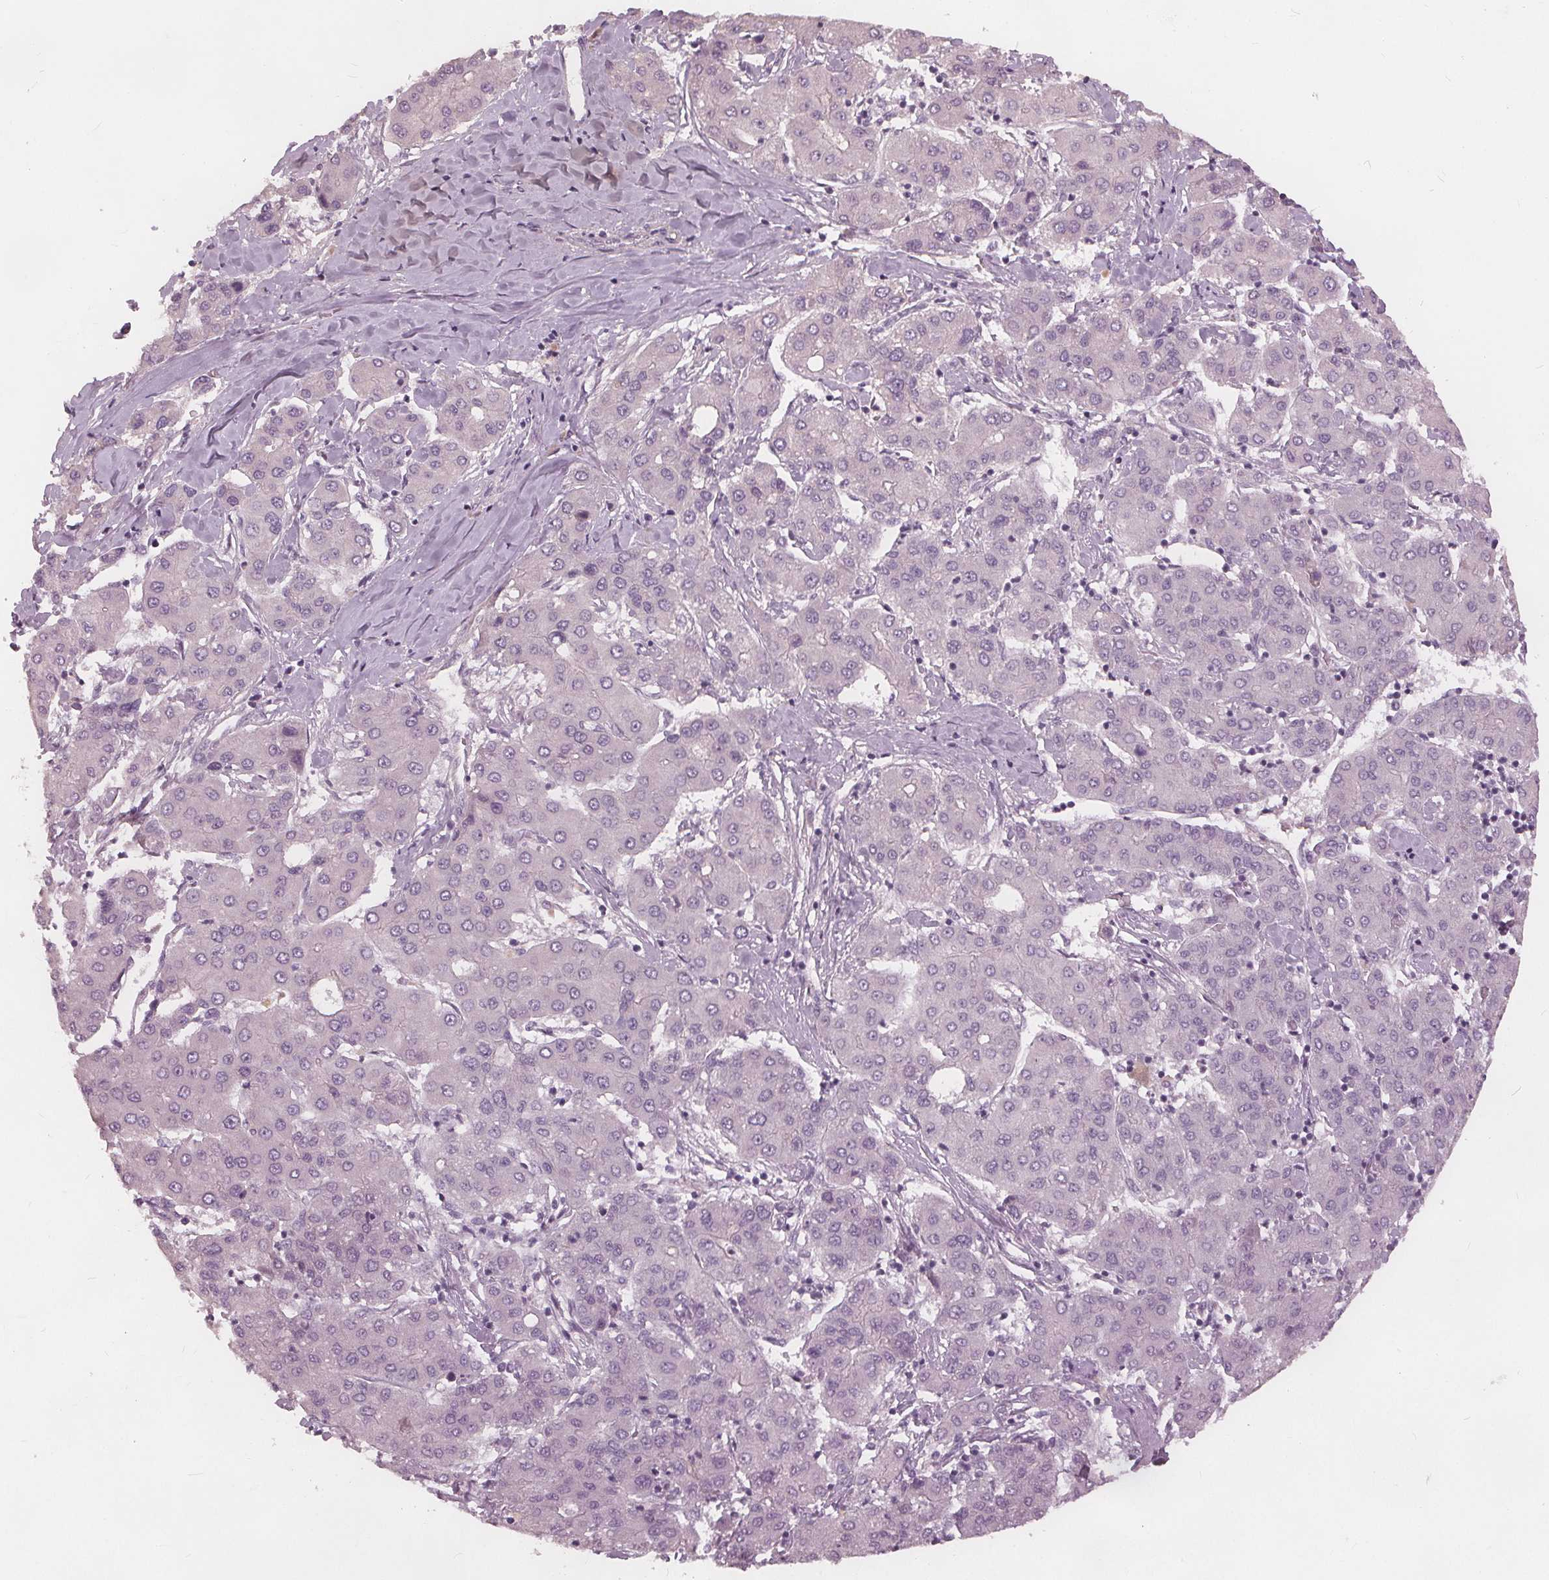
{"staining": {"intensity": "negative", "quantity": "none", "location": "none"}, "tissue": "liver cancer", "cell_type": "Tumor cells", "image_type": "cancer", "snomed": [{"axis": "morphology", "description": "Carcinoma, Hepatocellular, NOS"}, {"axis": "topography", "description": "Liver"}], "caption": "Tumor cells are negative for brown protein staining in liver hepatocellular carcinoma. The staining was performed using DAB (3,3'-diaminobenzidine) to visualize the protein expression in brown, while the nuclei were stained in blue with hematoxylin (Magnification: 20x).", "gene": "KLK13", "patient": {"sex": "male", "age": 65}}